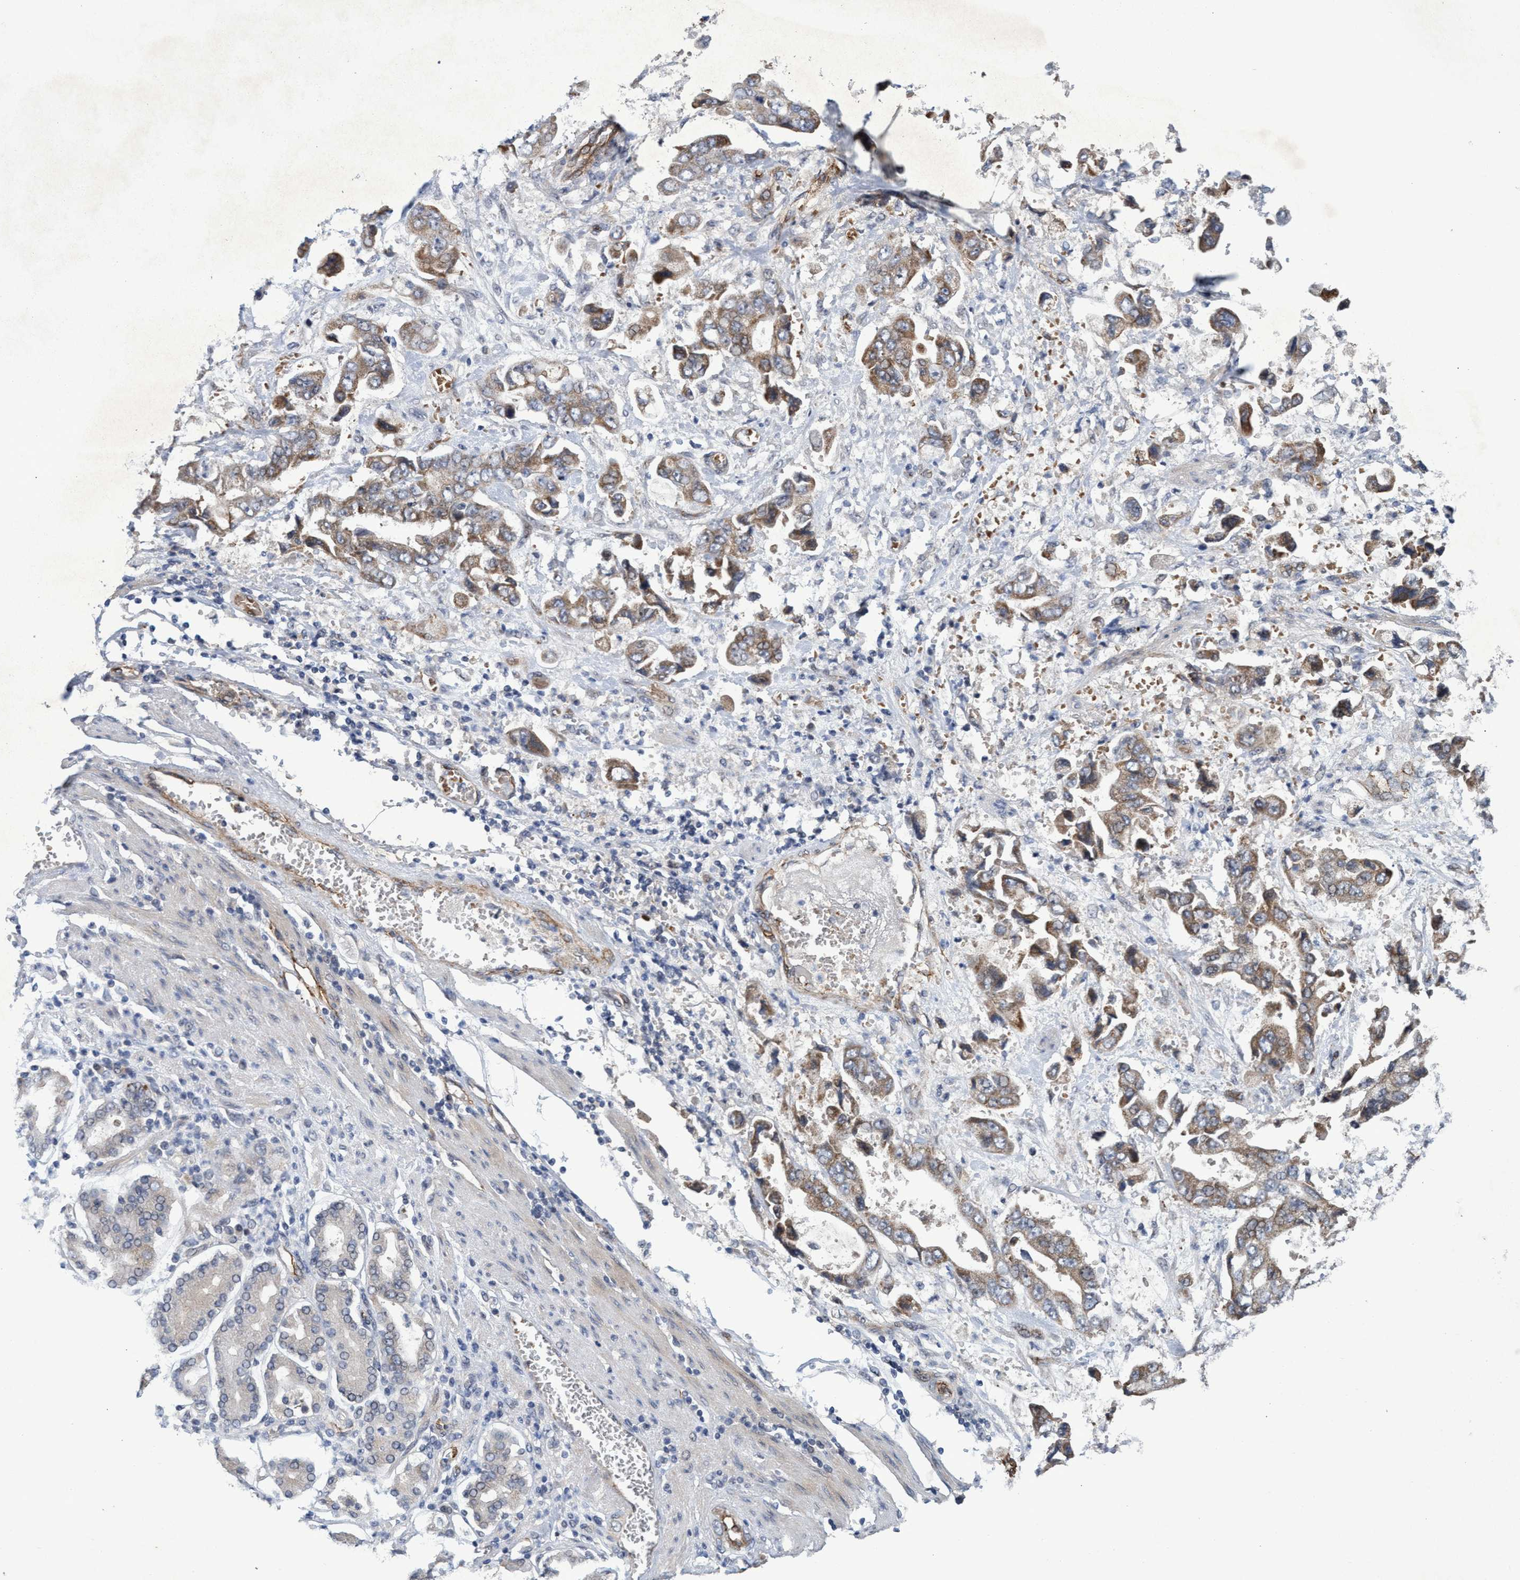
{"staining": {"intensity": "moderate", "quantity": ">75%", "location": "cytoplasmic/membranous"}, "tissue": "stomach cancer", "cell_type": "Tumor cells", "image_type": "cancer", "snomed": [{"axis": "morphology", "description": "Normal tissue, NOS"}, {"axis": "morphology", "description": "Adenocarcinoma, NOS"}, {"axis": "topography", "description": "Stomach"}], "caption": "There is medium levels of moderate cytoplasmic/membranous expression in tumor cells of stomach cancer, as demonstrated by immunohistochemical staining (brown color).", "gene": "ZNF750", "patient": {"sex": "male", "age": 62}}